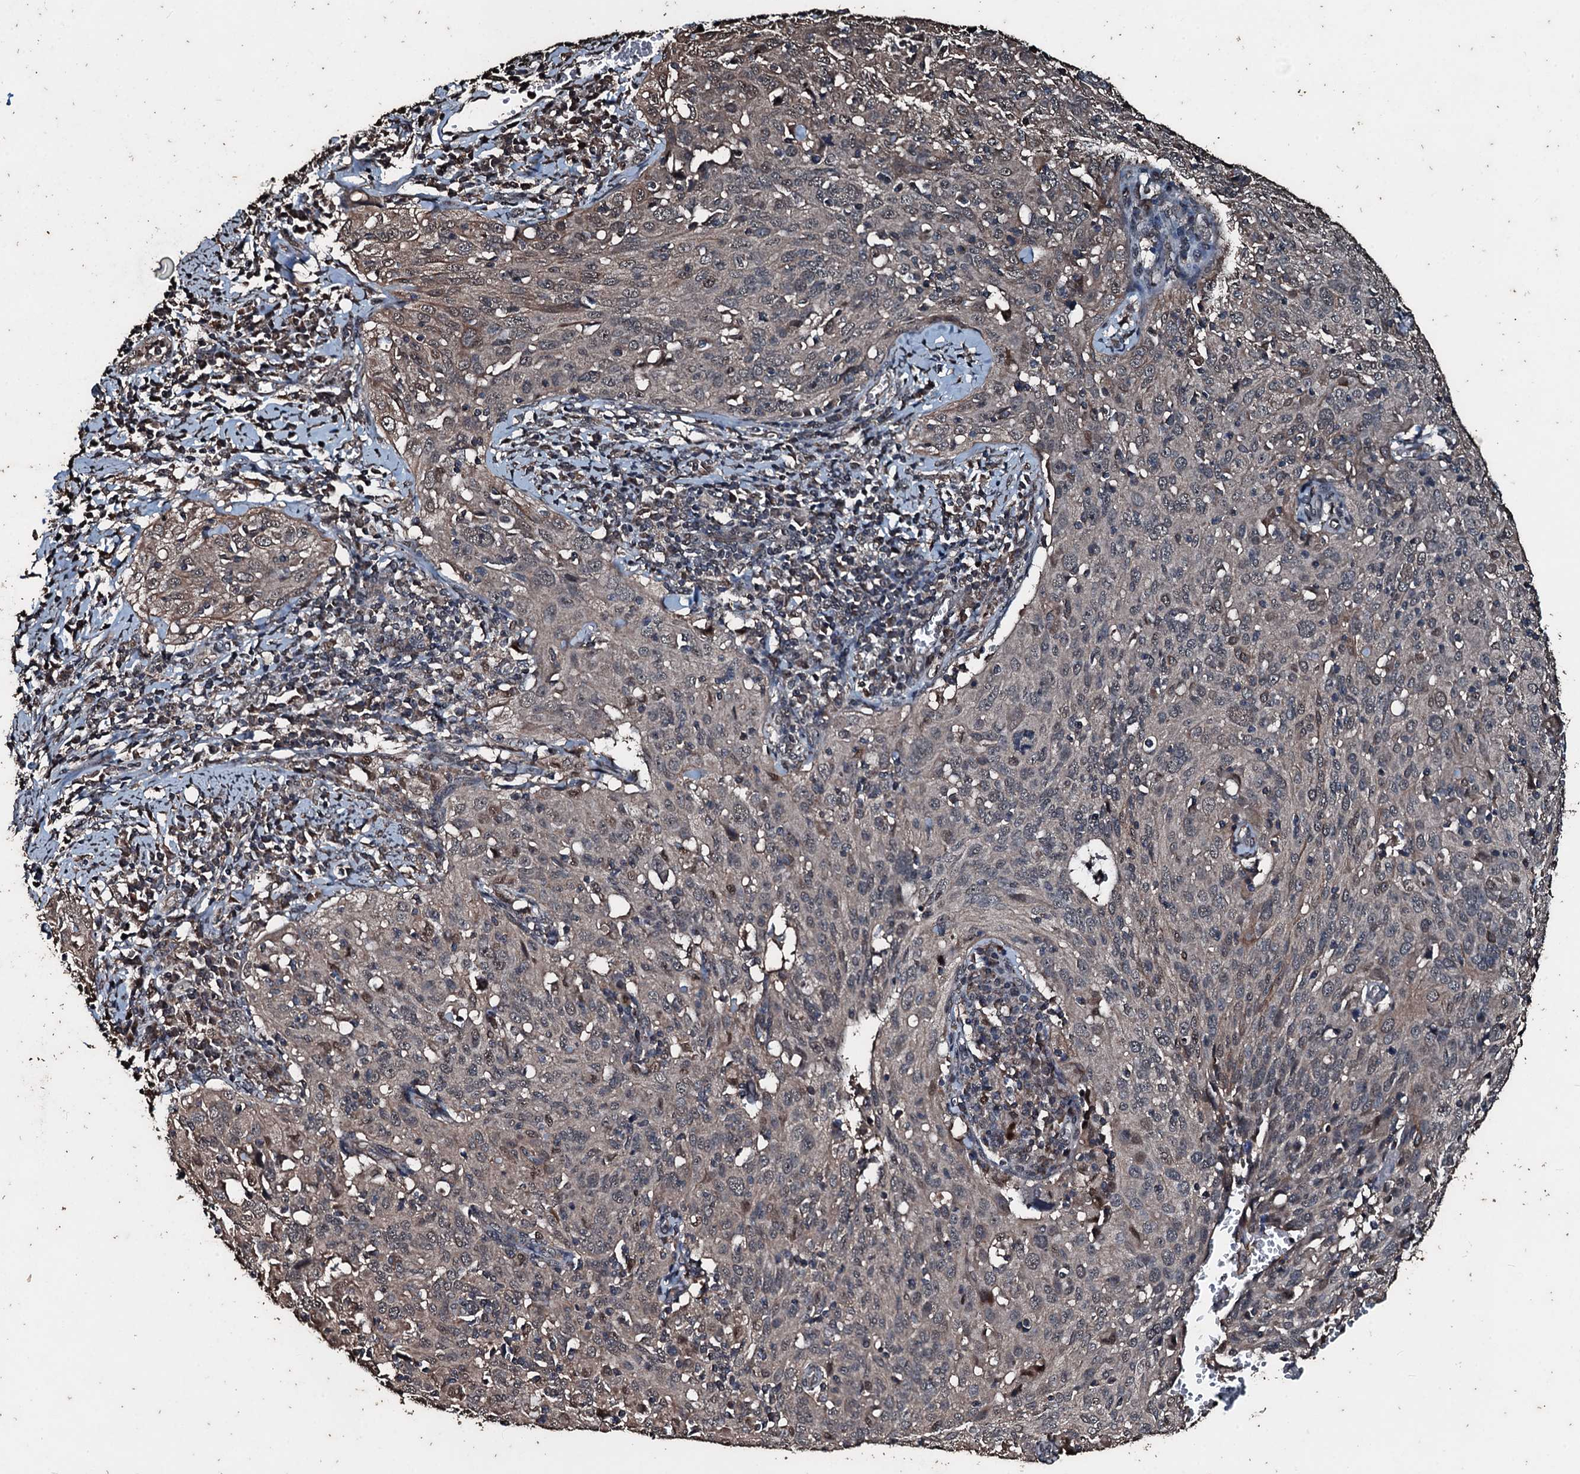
{"staining": {"intensity": "negative", "quantity": "none", "location": "none"}, "tissue": "cervical cancer", "cell_type": "Tumor cells", "image_type": "cancer", "snomed": [{"axis": "morphology", "description": "Squamous cell carcinoma, NOS"}, {"axis": "topography", "description": "Cervix"}], "caption": "Human cervical cancer stained for a protein using immunohistochemistry (IHC) shows no staining in tumor cells.", "gene": "FAAP24", "patient": {"sex": "female", "age": 31}}